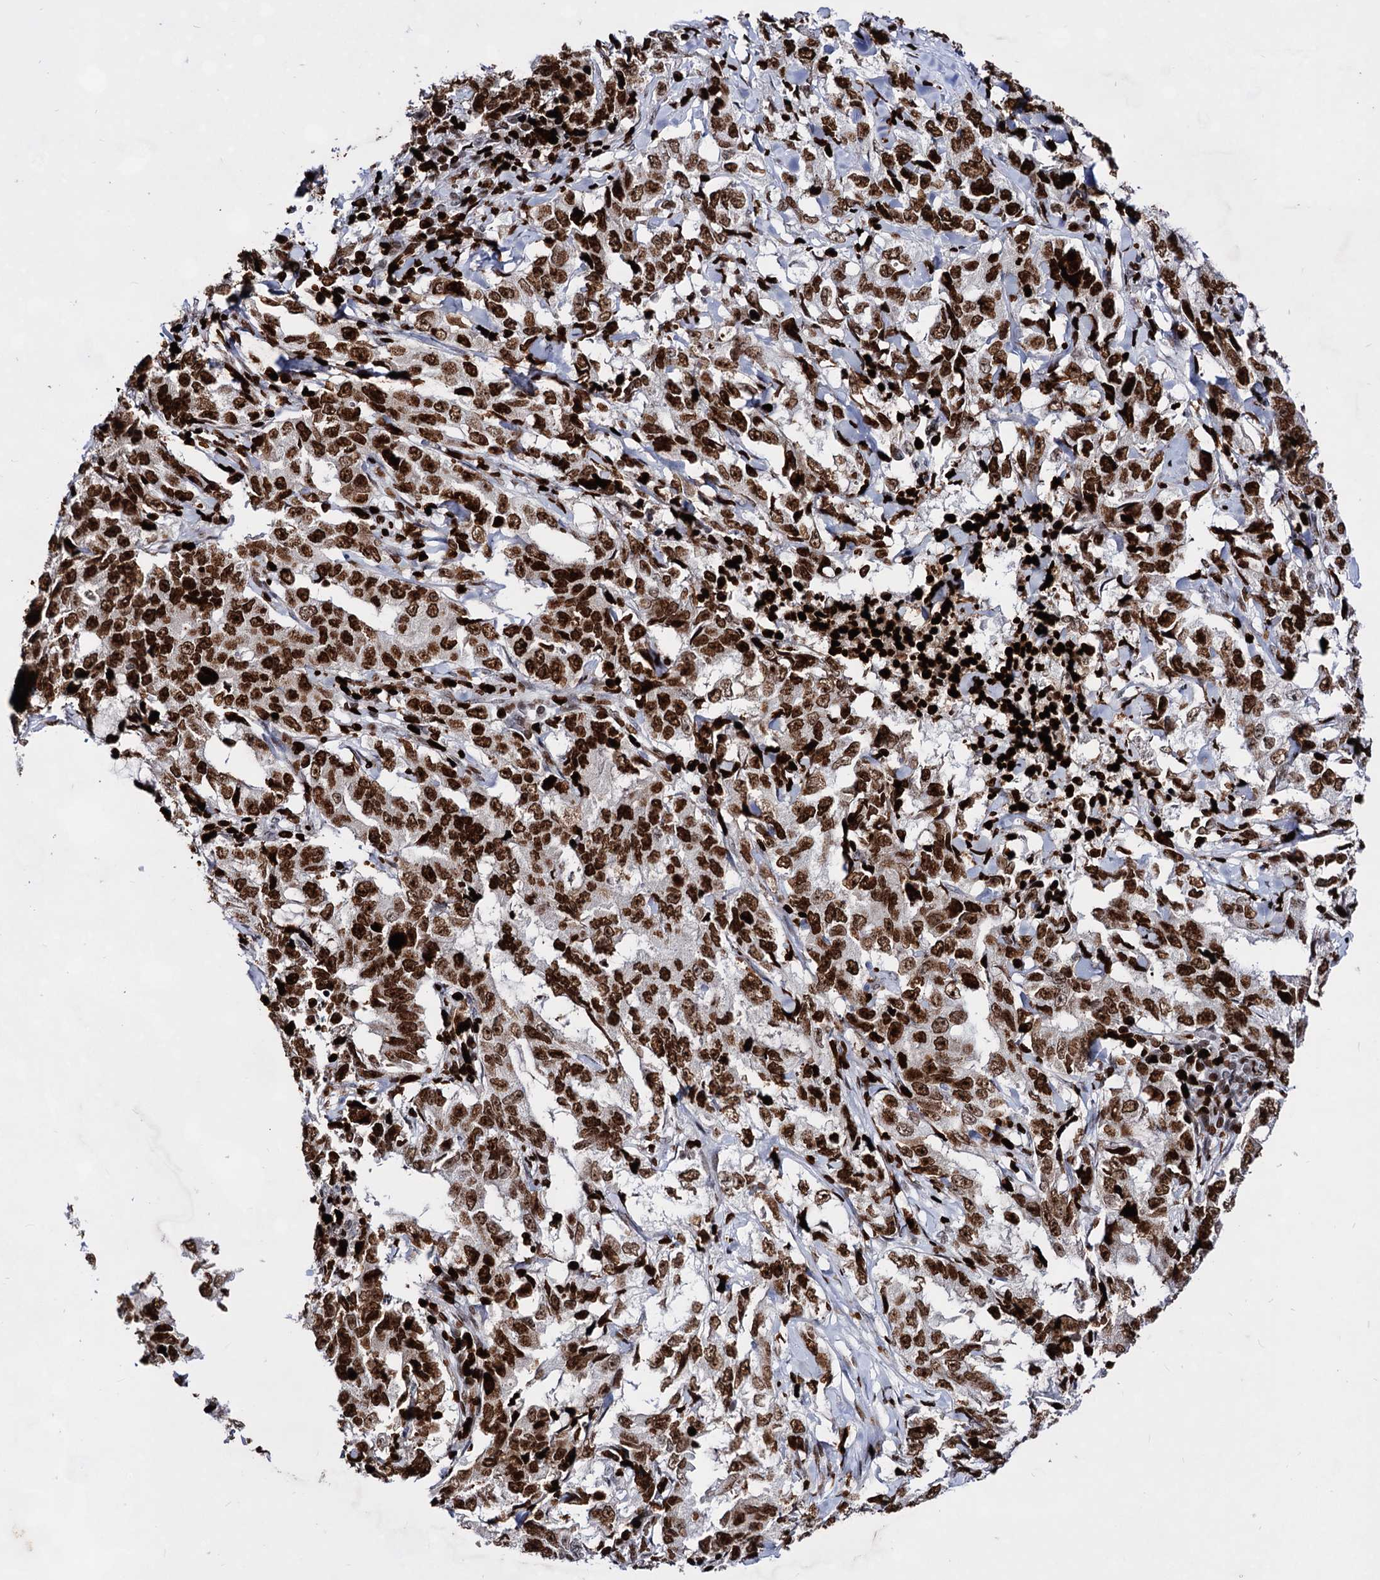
{"staining": {"intensity": "strong", "quantity": ">75%", "location": "nuclear"}, "tissue": "lung cancer", "cell_type": "Tumor cells", "image_type": "cancer", "snomed": [{"axis": "morphology", "description": "Adenocarcinoma, NOS"}, {"axis": "topography", "description": "Lung"}], "caption": "Immunohistochemistry (IHC) staining of lung cancer (adenocarcinoma), which reveals high levels of strong nuclear staining in approximately >75% of tumor cells indicating strong nuclear protein expression. The staining was performed using DAB (3,3'-diaminobenzidine) (brown) for protein detection and nuclei were counterstained in hematoxylin (blue).", "gene": "HMGB2", "patient": {"sex": "female", "age": 51}}